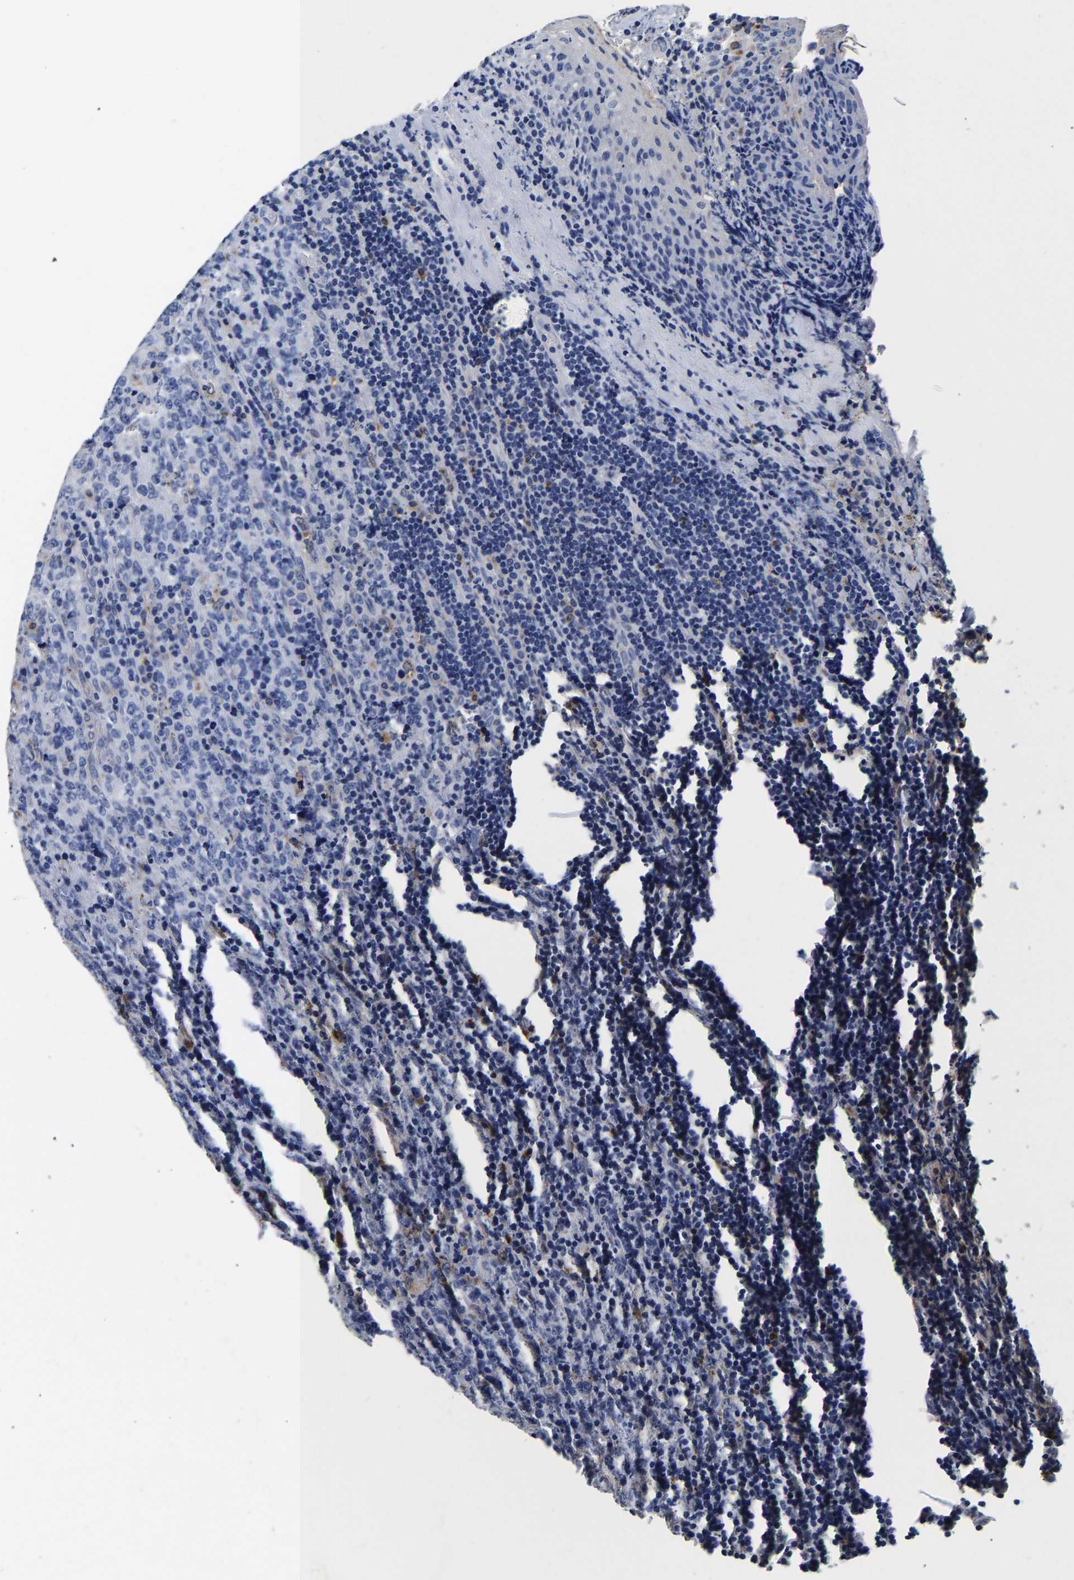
{"staining": {"intensity": "negative", "quantity": "none", "location": "none"}, "tissue": "lymphoma", "cell_type": "Tumor cells", "image_type": "cancer", "snomed": [{"axis": "morphology", "description": "Malignant lymphoma, non-Hodgkin's type, High grade"}, {"axis": "topography", "description": "Tonsil"}], "caption": "DAB (3,3'-diaminobenzidine) immunohistochemical staining of human lymphoma demonstrates no significant staining in tumor cells.", "gene": "GRN", "patient": {"sex": "female", "age": 36}}